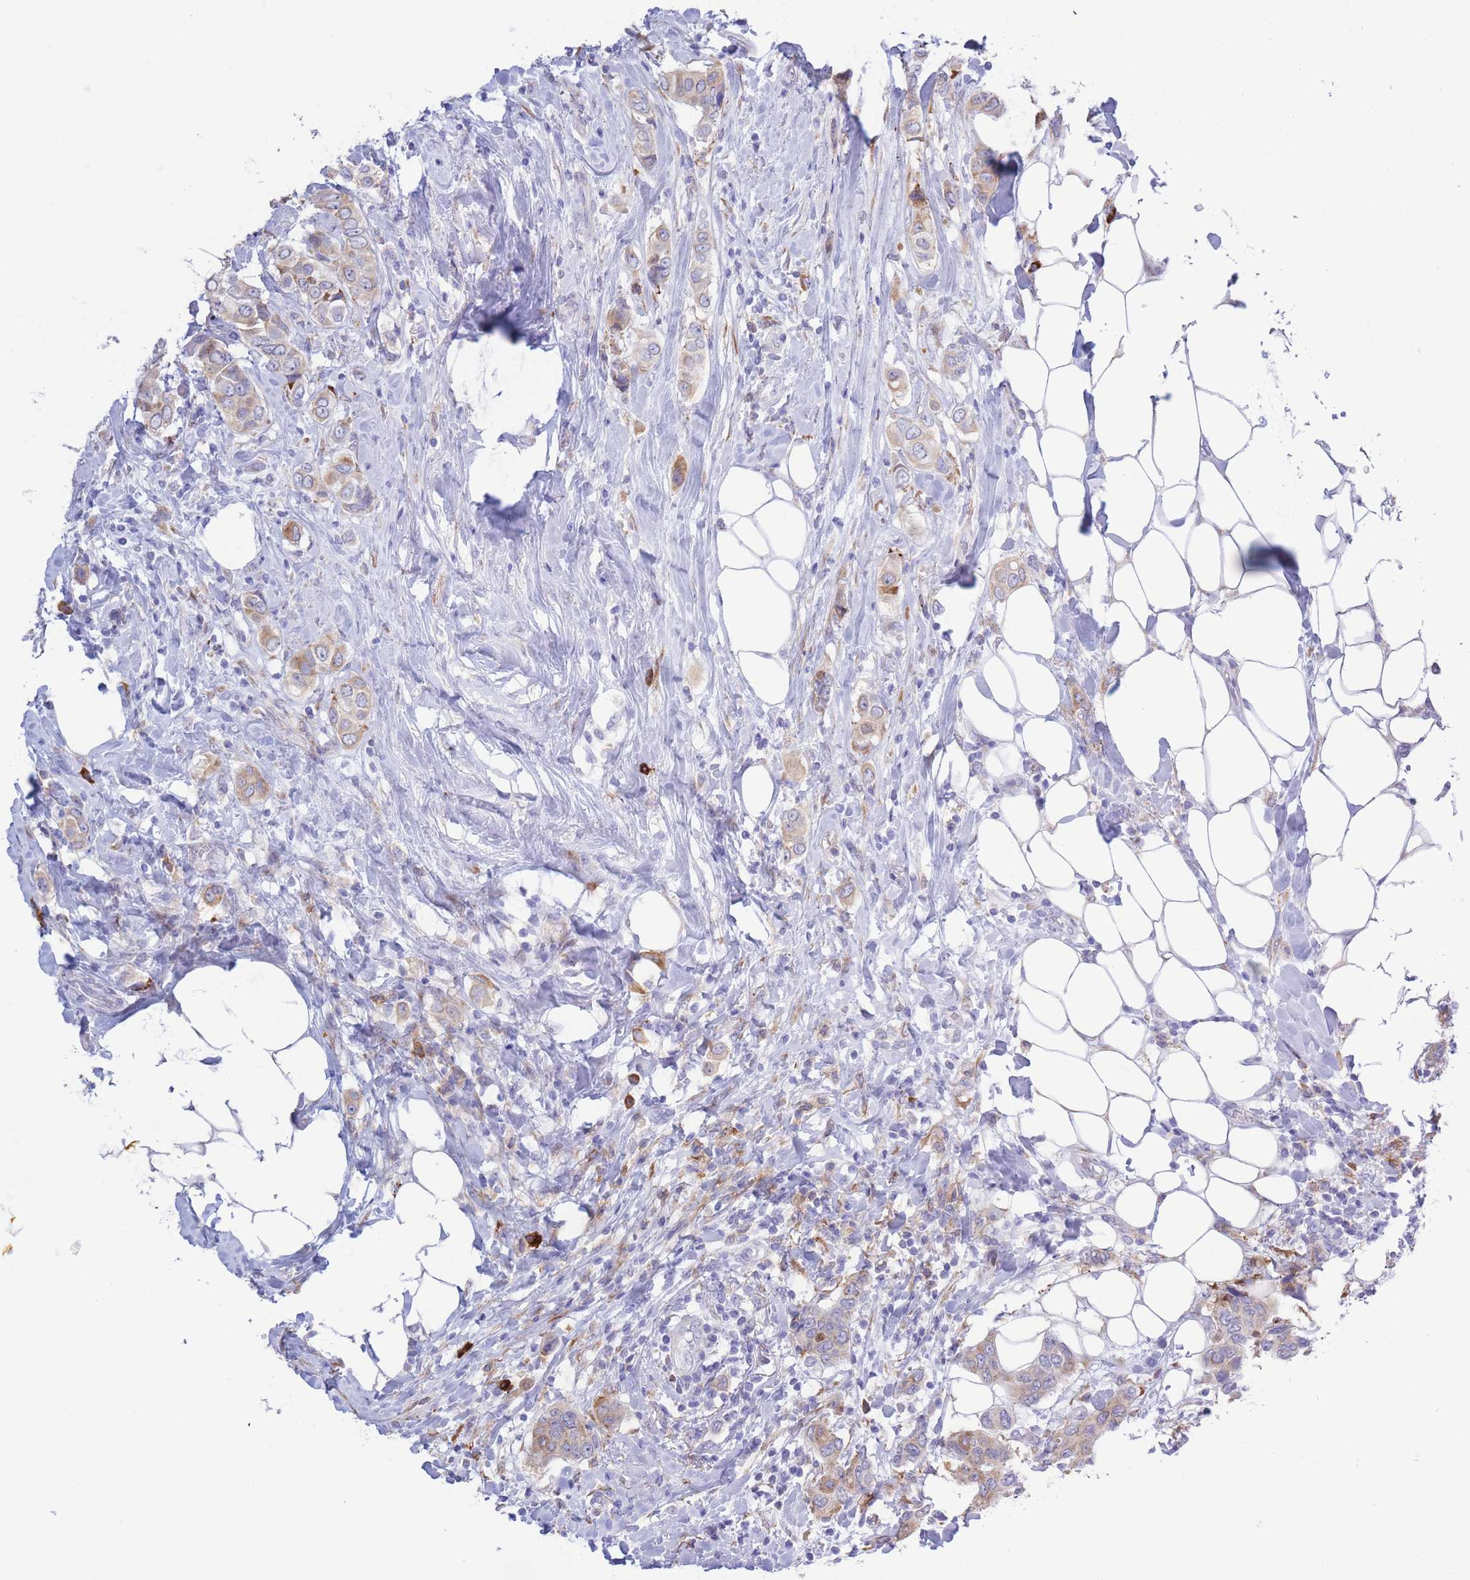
{"staining": {"intensity": "weak", "quantity": ">75%", "location": "cytoplasmic/membranous"}, "tissue": "breast cancer", "cell_type": "Tumor cells", "image_type": "cancer", "snomed": [{"axis": "morphology", "description": "Lobular carcinoma"}, {"axis": "topography", "description": "Breast"}], "caption": "Immunohistochemistry micrograph of neoplastic tissue: human breast cancer (lobular carcinoma) stained using immunohistochemistry (IHC) shows low levels of weak protein expression localized specifically in the cytoplasmic/membranous of tumor cells, appearing as a cytoplasmic/membranous brown color.", "gene": "MYDGF", "patient": {"sex": "female", "age": 51}}